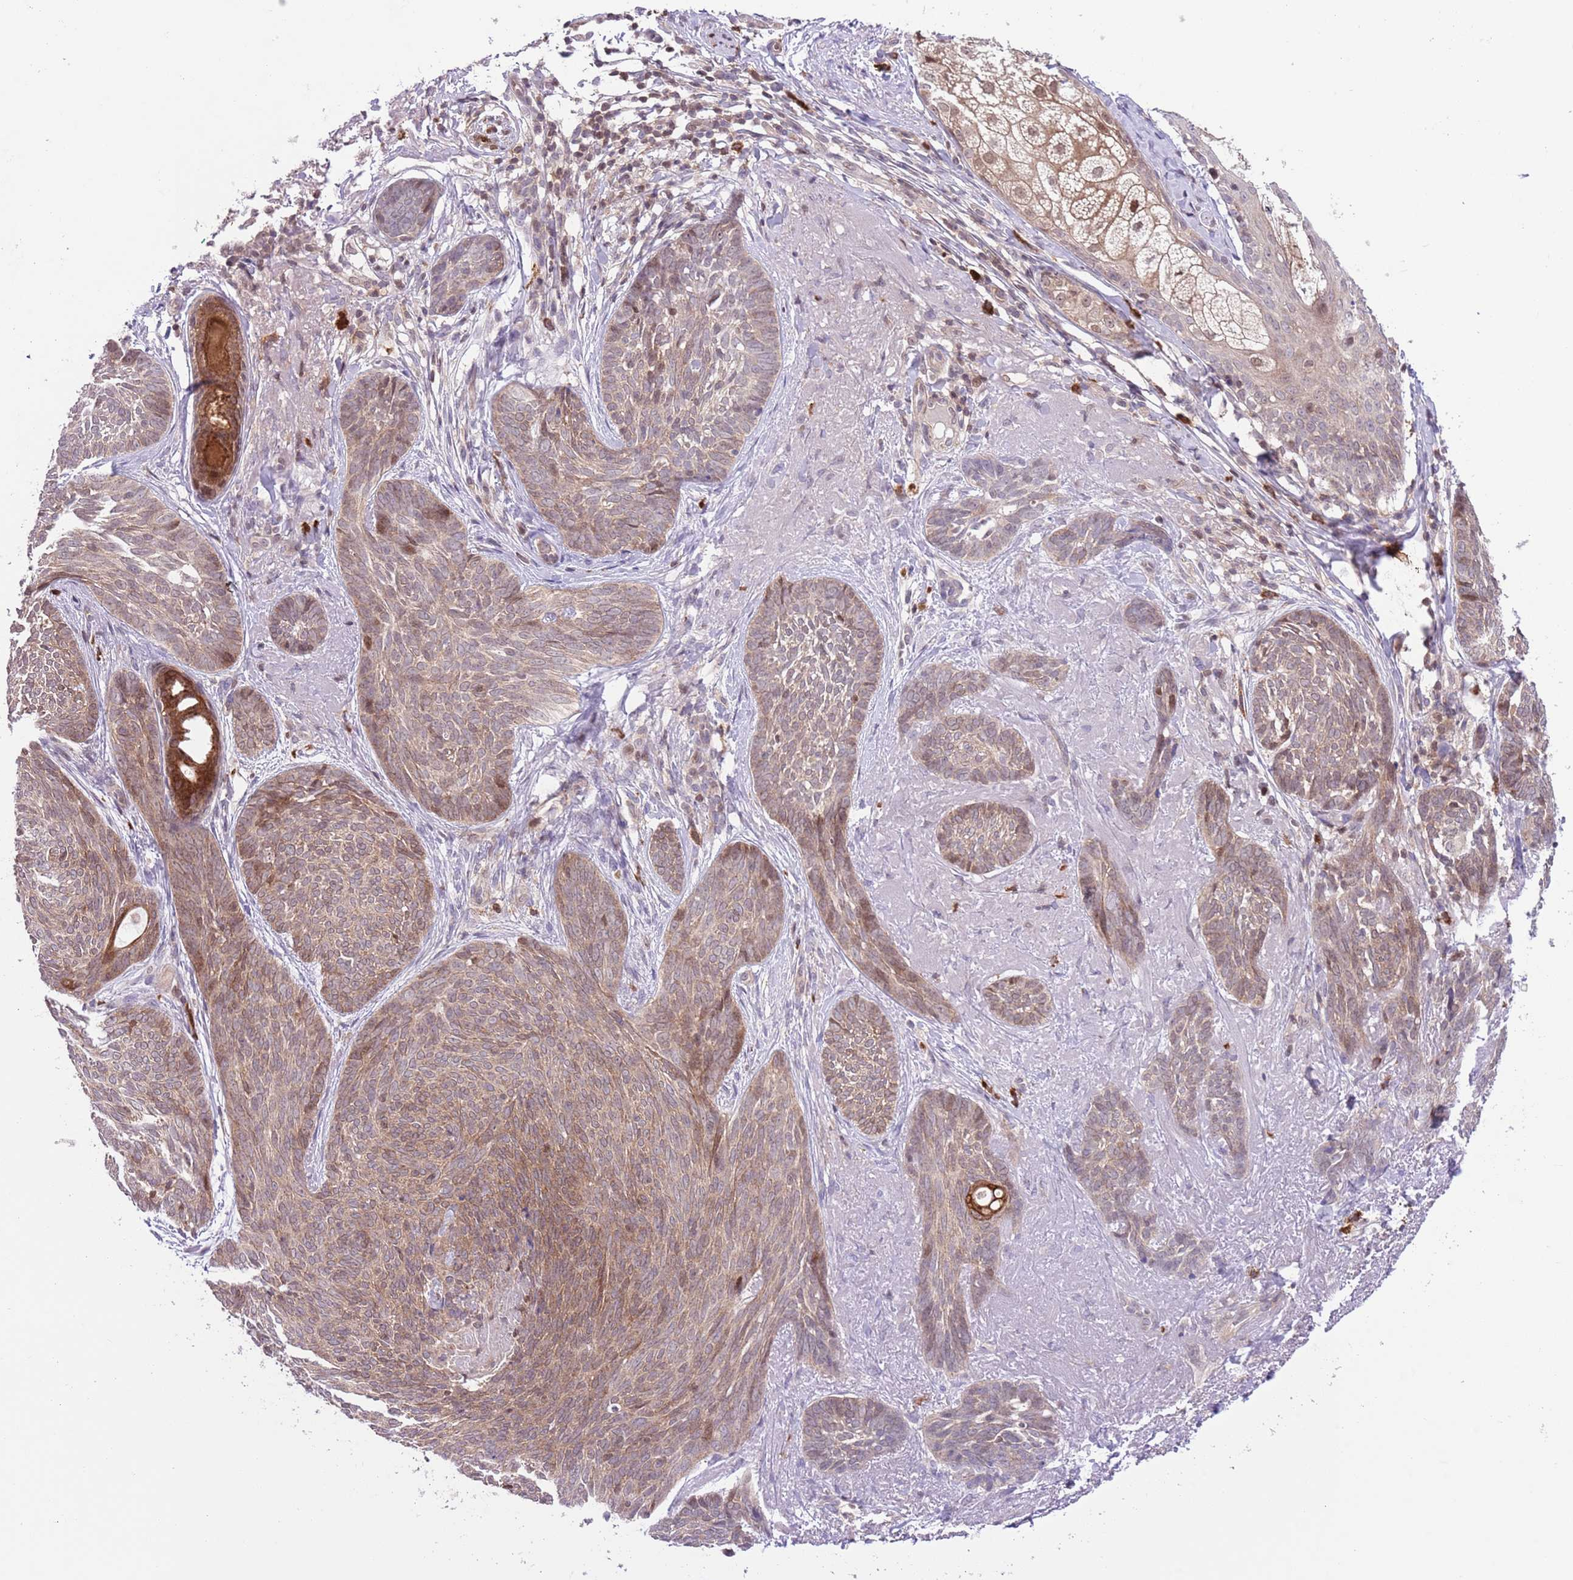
{"staining": {"intensity": "weak", "quantity": ">75%", "location": "cytoplasmic/membranous"}, "tissue": "skin cancer", "cell_type": "Tumor cells", "image_type": "cancer", "snomed": [{"axis": "morphology", "description": "Basal cell carcinoma"}, {"axis": "topography", "description": "Skin"}], "caption": "Tumor cells show low levels of weak cytoplasmic/membranous expression in approximately >75% of cells in human basal cell carcinoma (skin).", "gene": "HDHD2", "patient": {"sex": "female", "age": 86}}